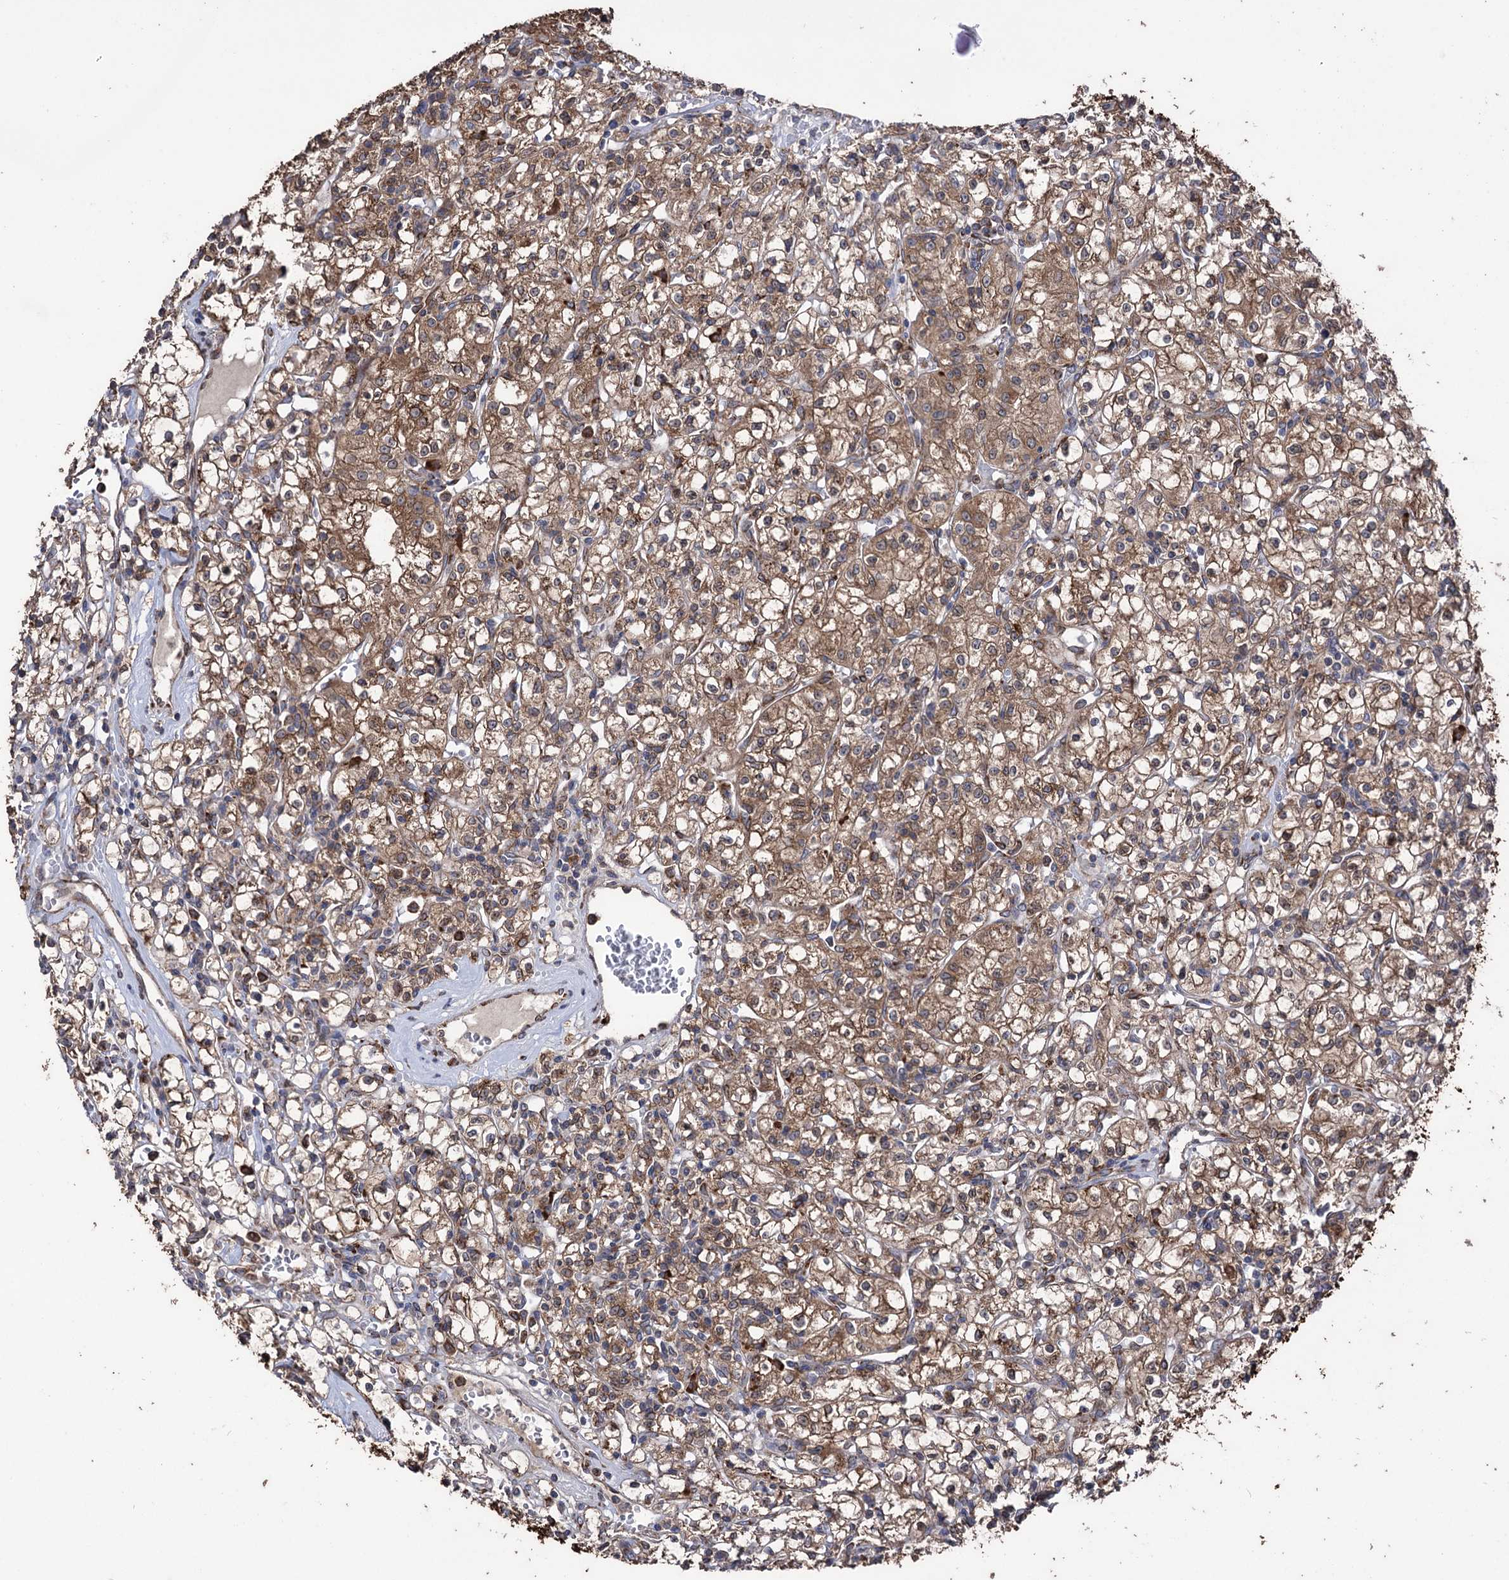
{"staining": {"intensity": "moderate", "quantity": ">75%", "location": "cytoplasmic/membranous"}, "tissue": "renal cancer", "cell_type": "Tumor cells", "image_type": "cancer", "snomed": [{"axis": "morphology", "description": "Adenocarcinoma, NOS"}, {"axis": "topography", "description": "Kidney"}], "caption": "Renal cancer stained for a protein reveals moderate cytoplasmic/membranous positivity in tumor cells.", "gene": "CDAN1", "patient": {"sex": "female", "age": 59}}